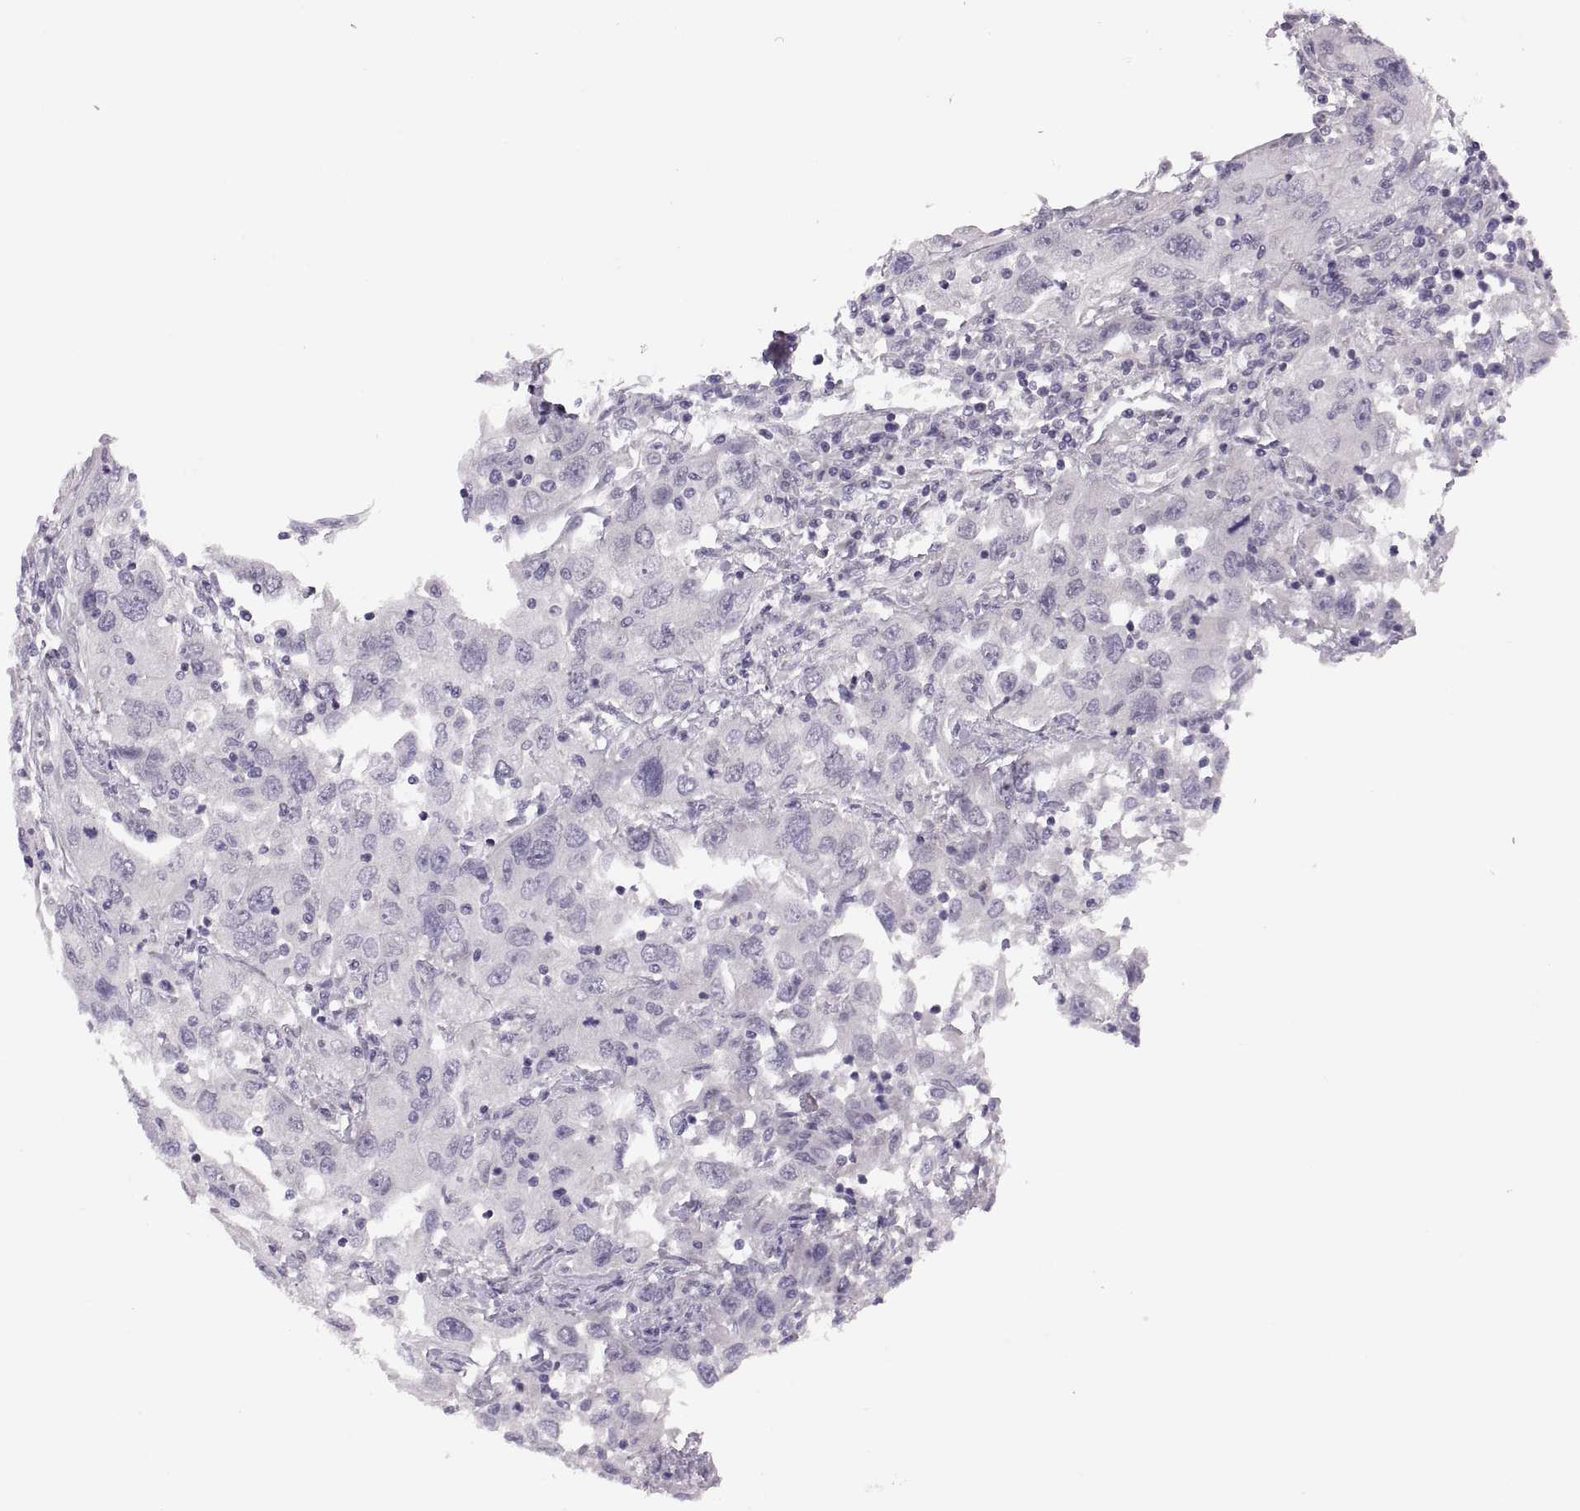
{"staining": {"intensity": "negative", "quantity": "none", "location": "none"}, "tissue": "urothelial cancer", "cell_type": "Tumor cells", "image_type": "cancer", "snomed": [{"axis": "morphology", "description": "Urothelial carcinoma, High grade"}, {"axis": "topography", "description": "Urinary bladder"}], "caption": "Immunohistochemical staining of human urothelial cancer reveals no significant positivity in tumor cells.", "gene": "ADH6", "patient": {"sex": "male", "age": 76}}